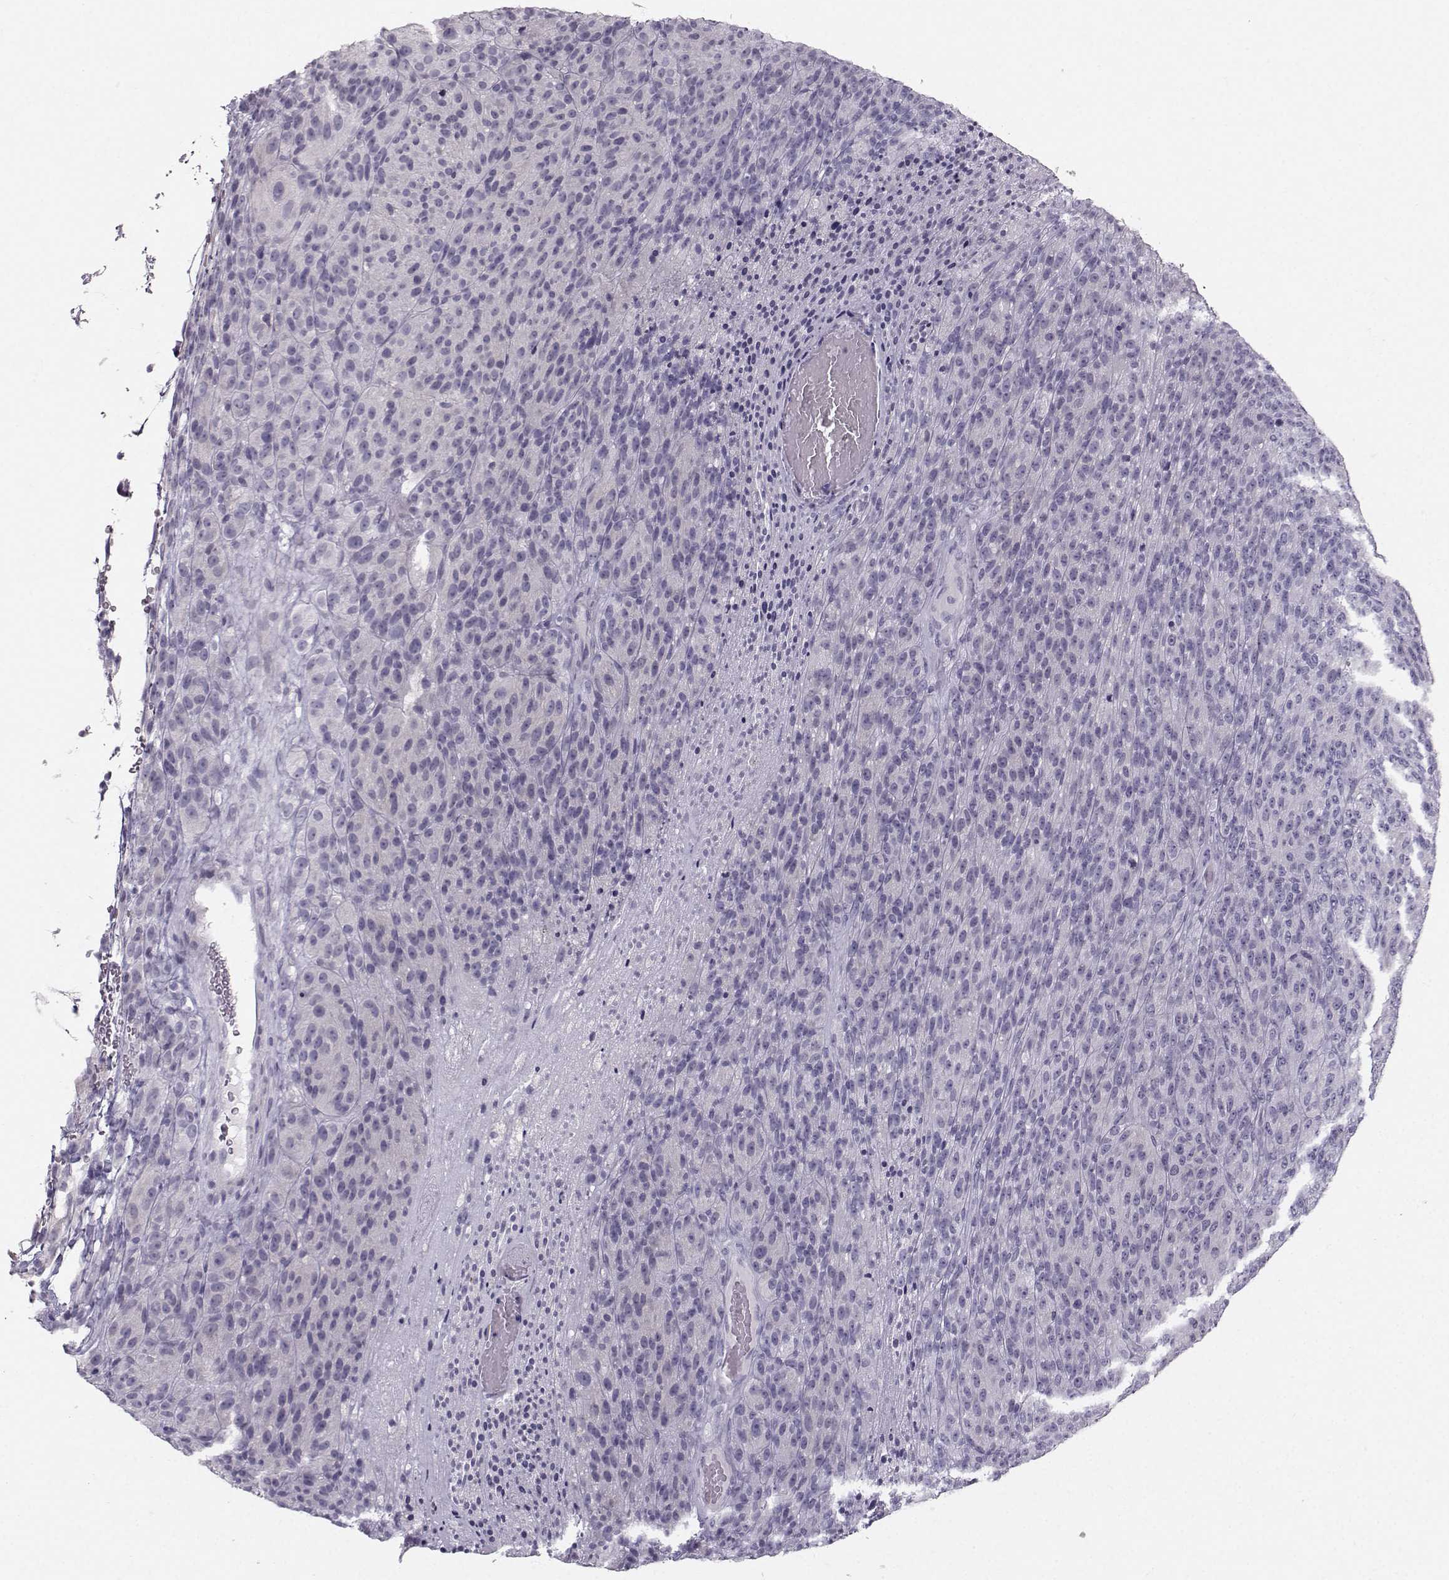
{"staining": {"intensity": "negative", "quantity": "none", "location": "none"}, "tissue": "melanoma", "cell_type": "Tumor cells", "image_type": "cancer", "snomed": [{"axis": "morphology", "description": "Malignant melanoma, Metastatic site"}, {"axis": "topography", "description": "Brain"}], "caption": "The immunohistochemistry histopathology image has no significant expression in tumor cells of malignant melanoma (metastatic site) tissue. (DAB immunohistochemistry (IHC) with hematoxylin counter stain).", "gene": "CASR", "patient": {"sex": "female", "age": 56}}